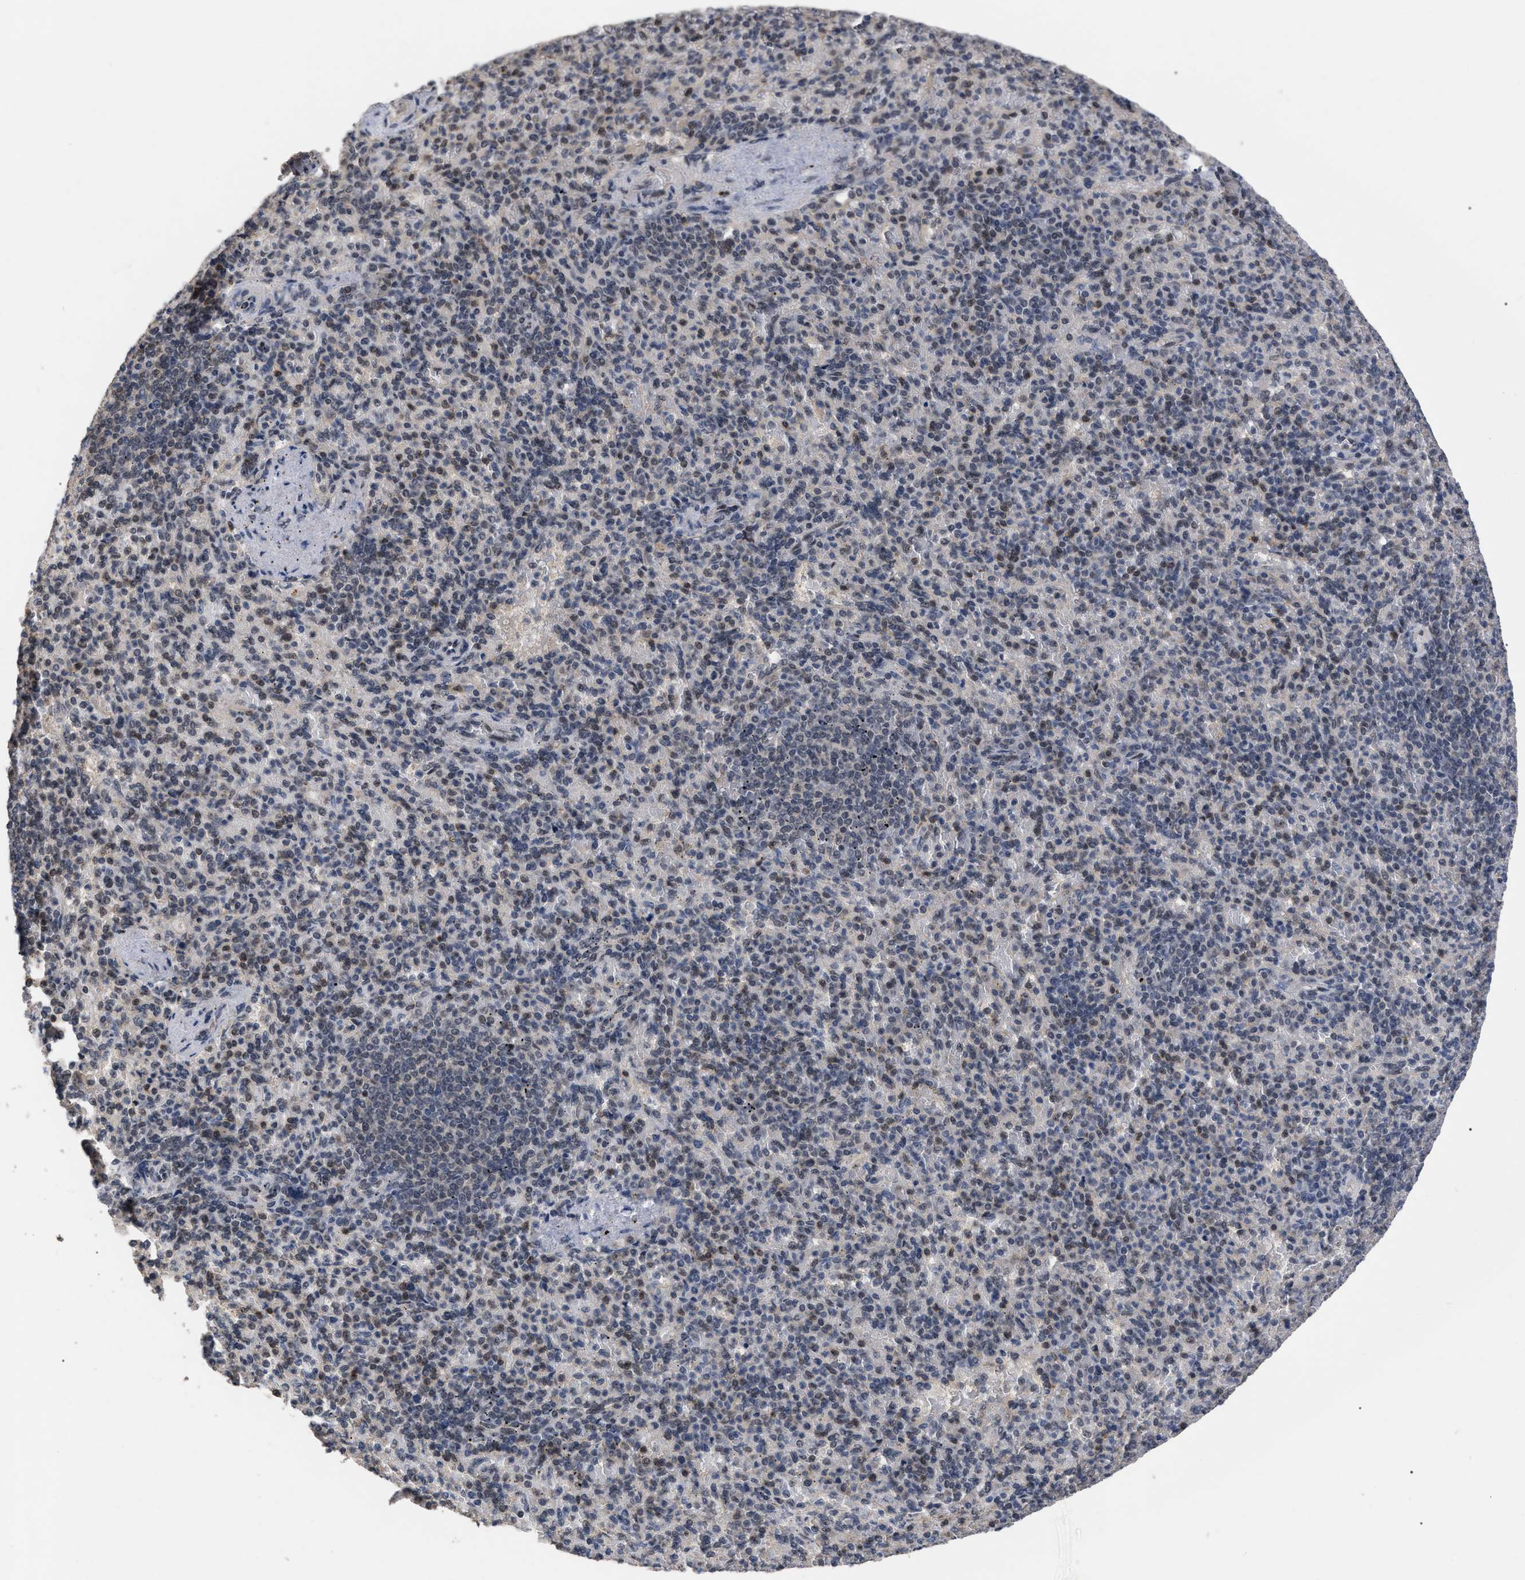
{"staining": {"intensity": "weak", "quantity": "25%-75%", "location": "nuclear"}, "tissue": "spleen", "cell_type": "Cells in red pulp", "image_type": "normal", "snomed": [{"axis": "morphology", "description": "Normal tissue, NOS"}, {"axis": "topography", "description": "Spleen"}], "caption": "A brown stain labels weak nuclear expression of a protein in cells in red pulp of benign spleen.", "gene": "JAZF1", "patient": {"sex": "female", "age": 74}}